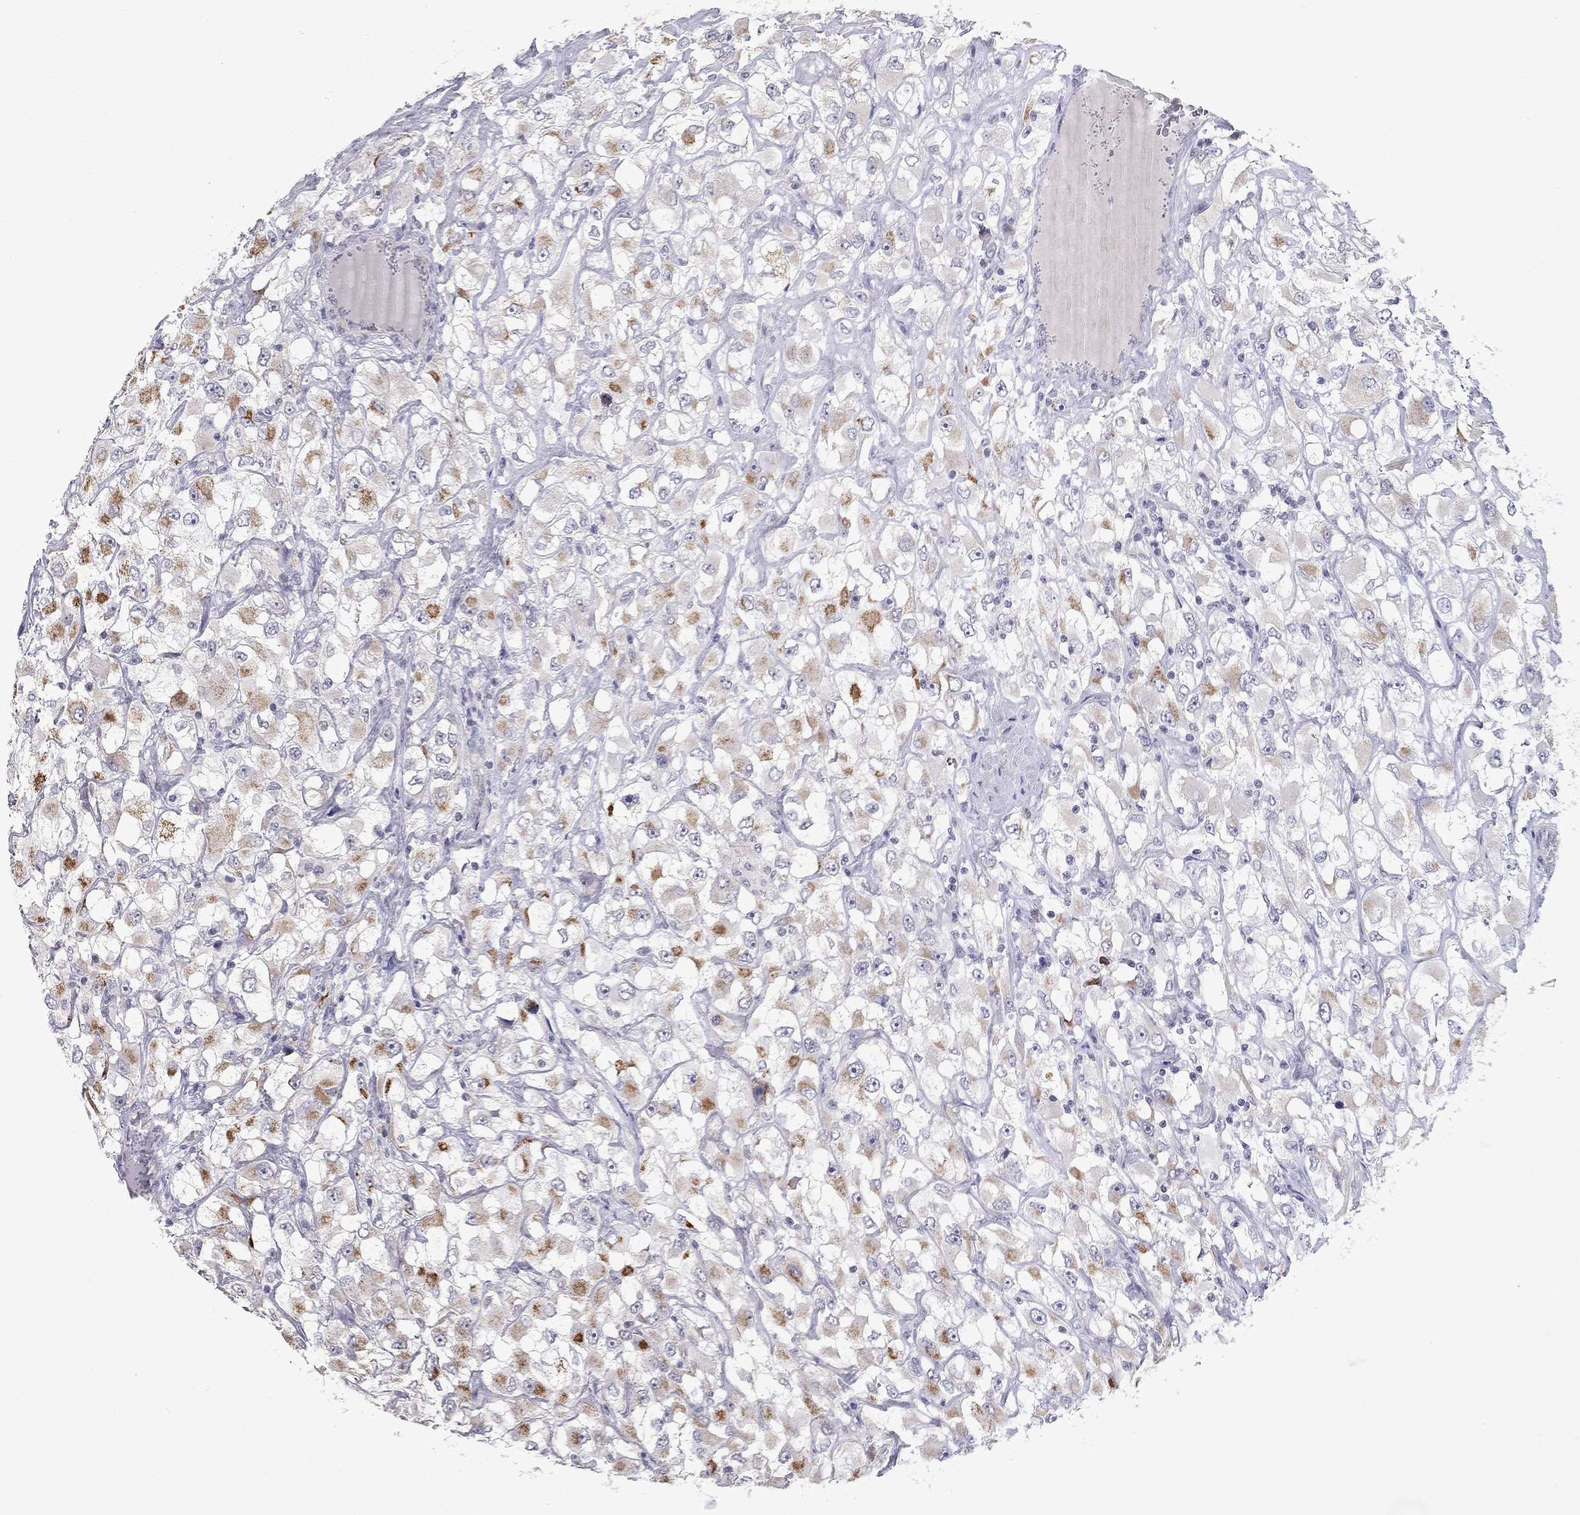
{"staining": {"intensity": "moderate", "quantity": "<25%", "location": "cytoplasmic/membranous"}, "tissue": "renal cancer", "cell_type": "Tumor cells", "image_type": "cancer", "snomed": [{"axis": "morphology", "description": "Adenocarcinoma, NOS"}, {"axis": "topography", "description": "Kidney"}], "caption": "Immunohistochemical staining of human renal cancer (adenocarcinoma) demonstrates moderate cytoplasmic/membranous protein expression in approximately <25% of tumor cells.", "gene": "CLIC6", "patient": {"sex": "female", "age": 52}}